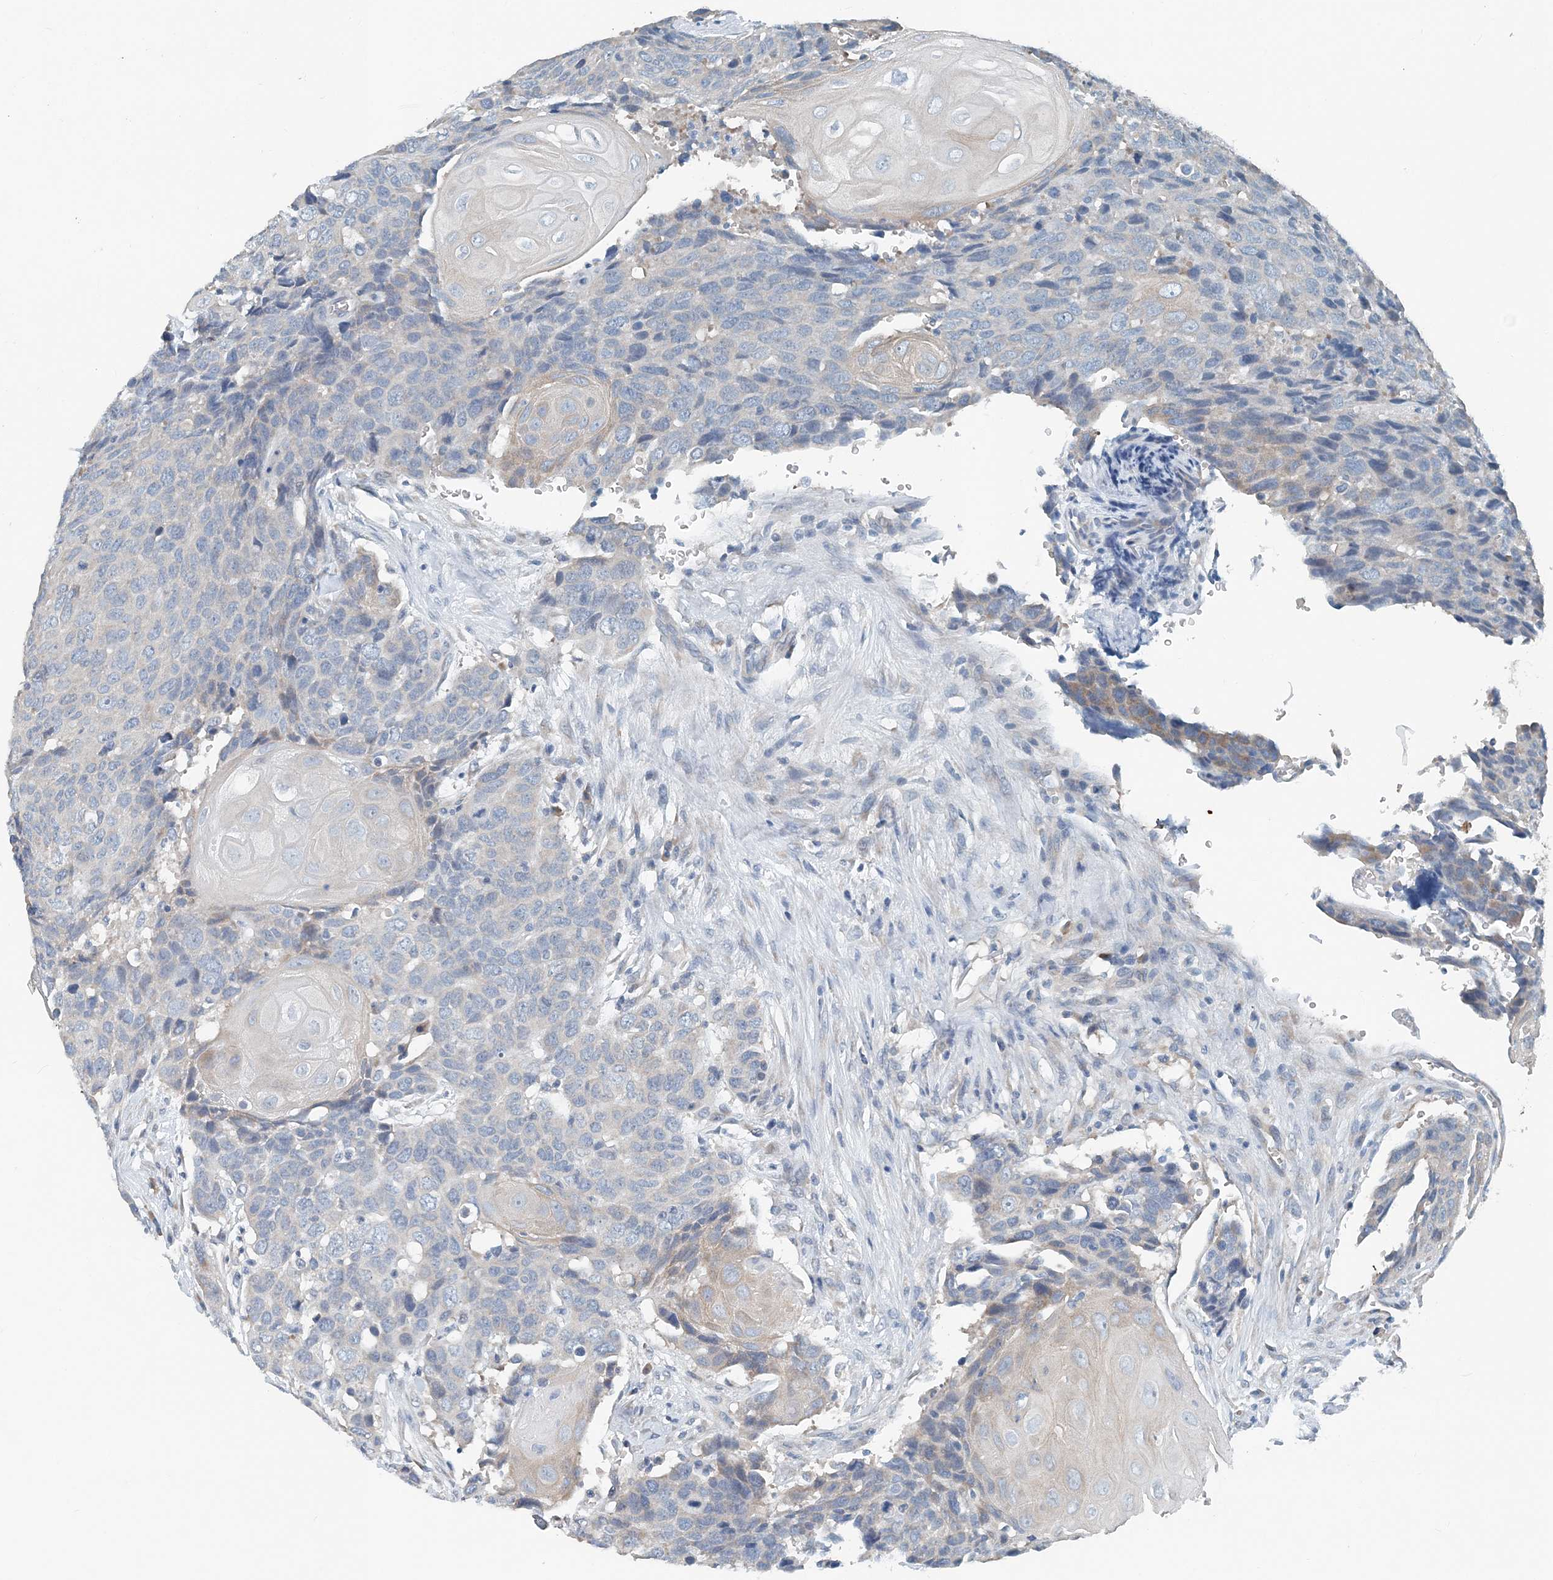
{"staining": {"intensity": "negative", "quantity": "none", "location": "none"}, "tissue": "head and neck cancer", "cell_type": "Tumor cells", "image_type": "cancer", "snomed": [{"axis": "morphology", "description": "Squamous cell carcinoma, NOS"}, {"axis": "topography", "description": "Head-Neck"}], "caption": "IHC micrograph of neoplastic tissue: head and neck squamous cell carcinoma stained with DAB reveals no significant protein expression in tumor cells. (DAB (3,3'-diaminobenzidine) immunohistochemistry, high magnification).", "gene": "EEF1A2", "patient": {"sex": "male", "age": 66}}